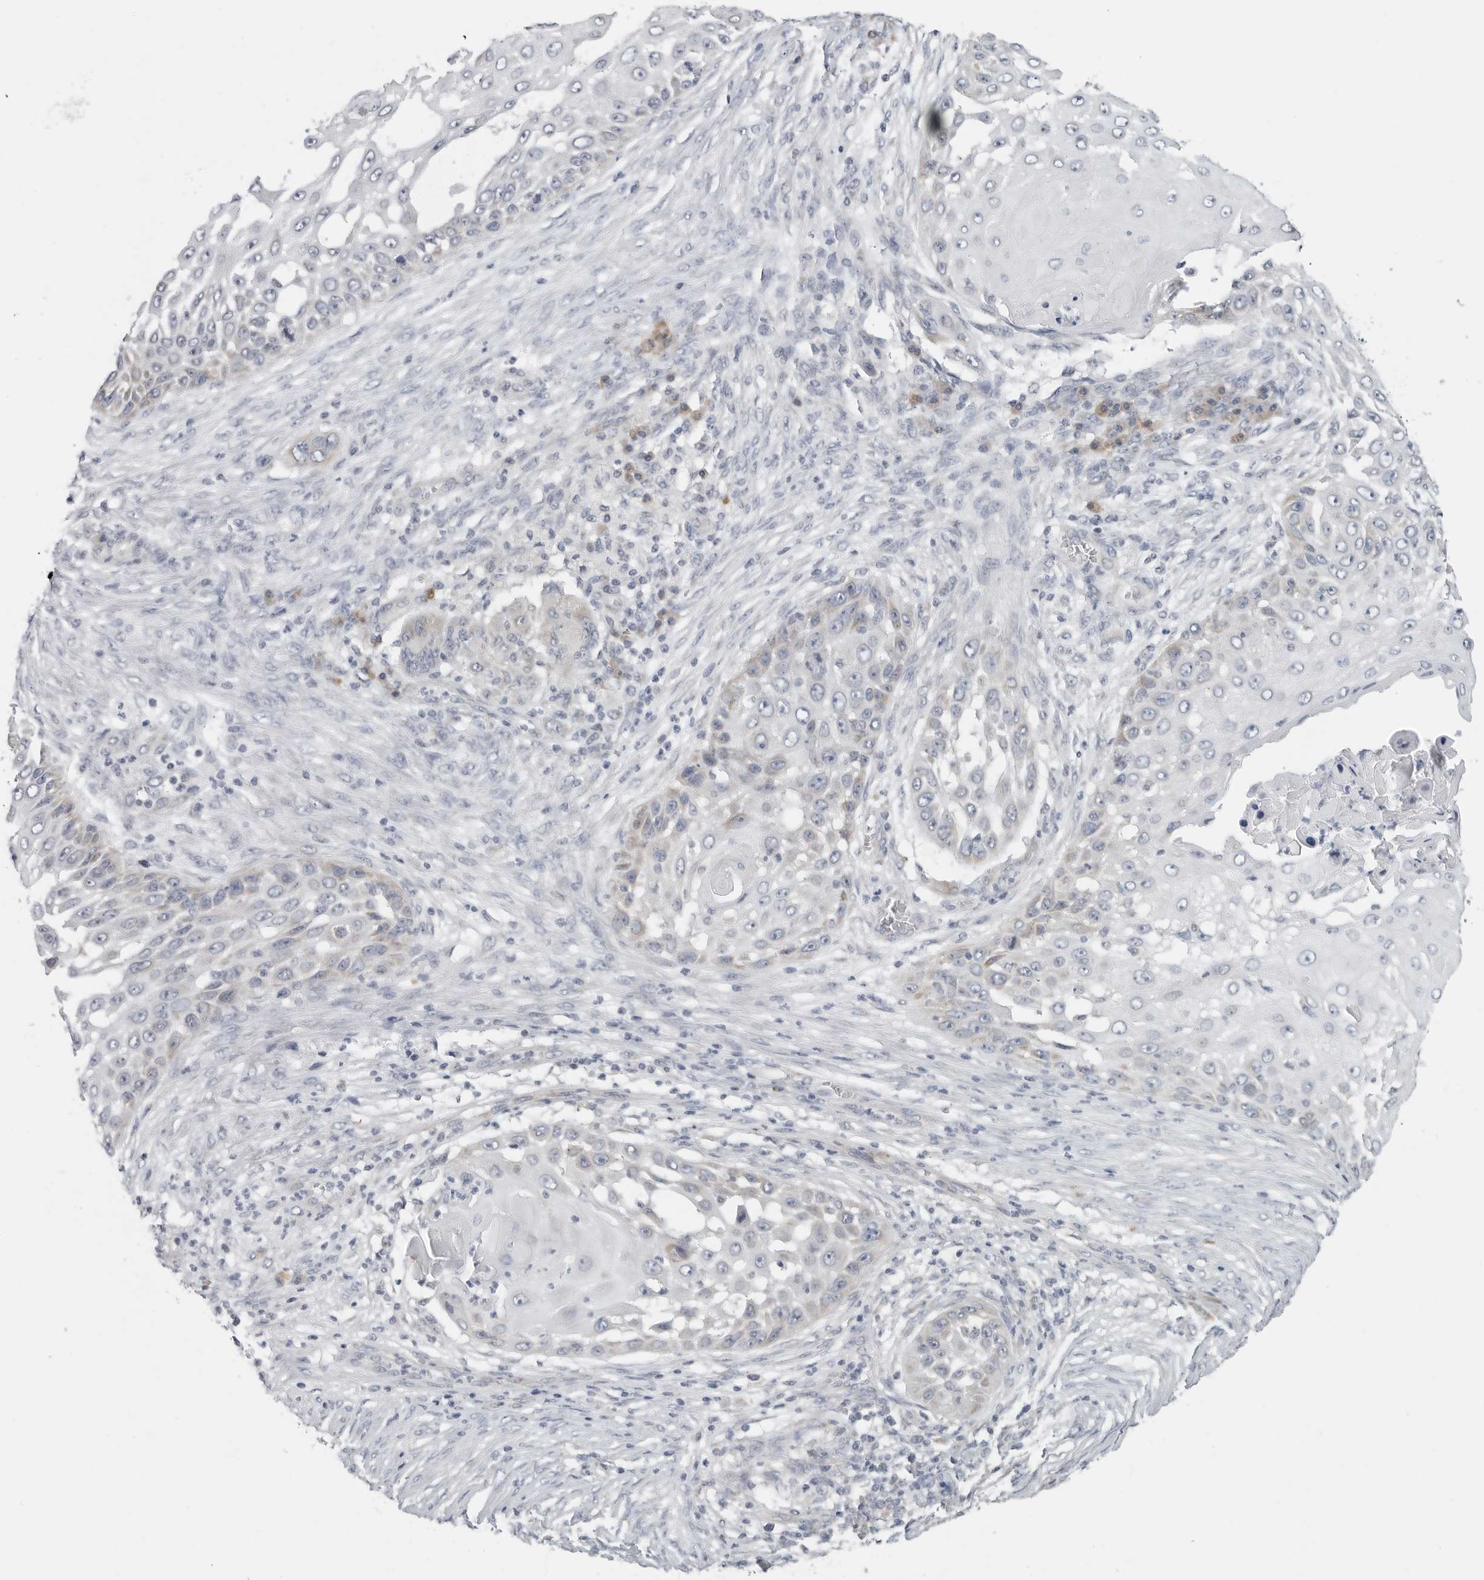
{"staining": {"intensity": "negative", "quantity": "none", "location": "none"}, "tissue": "skin cancer", "cell_type": "Tumor cells", "image_type": "cancer", "snomed": [{"axis": "morphology", "description": "Squamous cell carcinoma, NOS"}, {"axis": "topography", "description": "Skin"}], "caption": "Squamous cell carcinoma (skin) was stained to show a protein in brown. There is no significant expression in tumor cells.", "gene": "IL12RB2", "patient": {"sex": "female", "age": 44}}